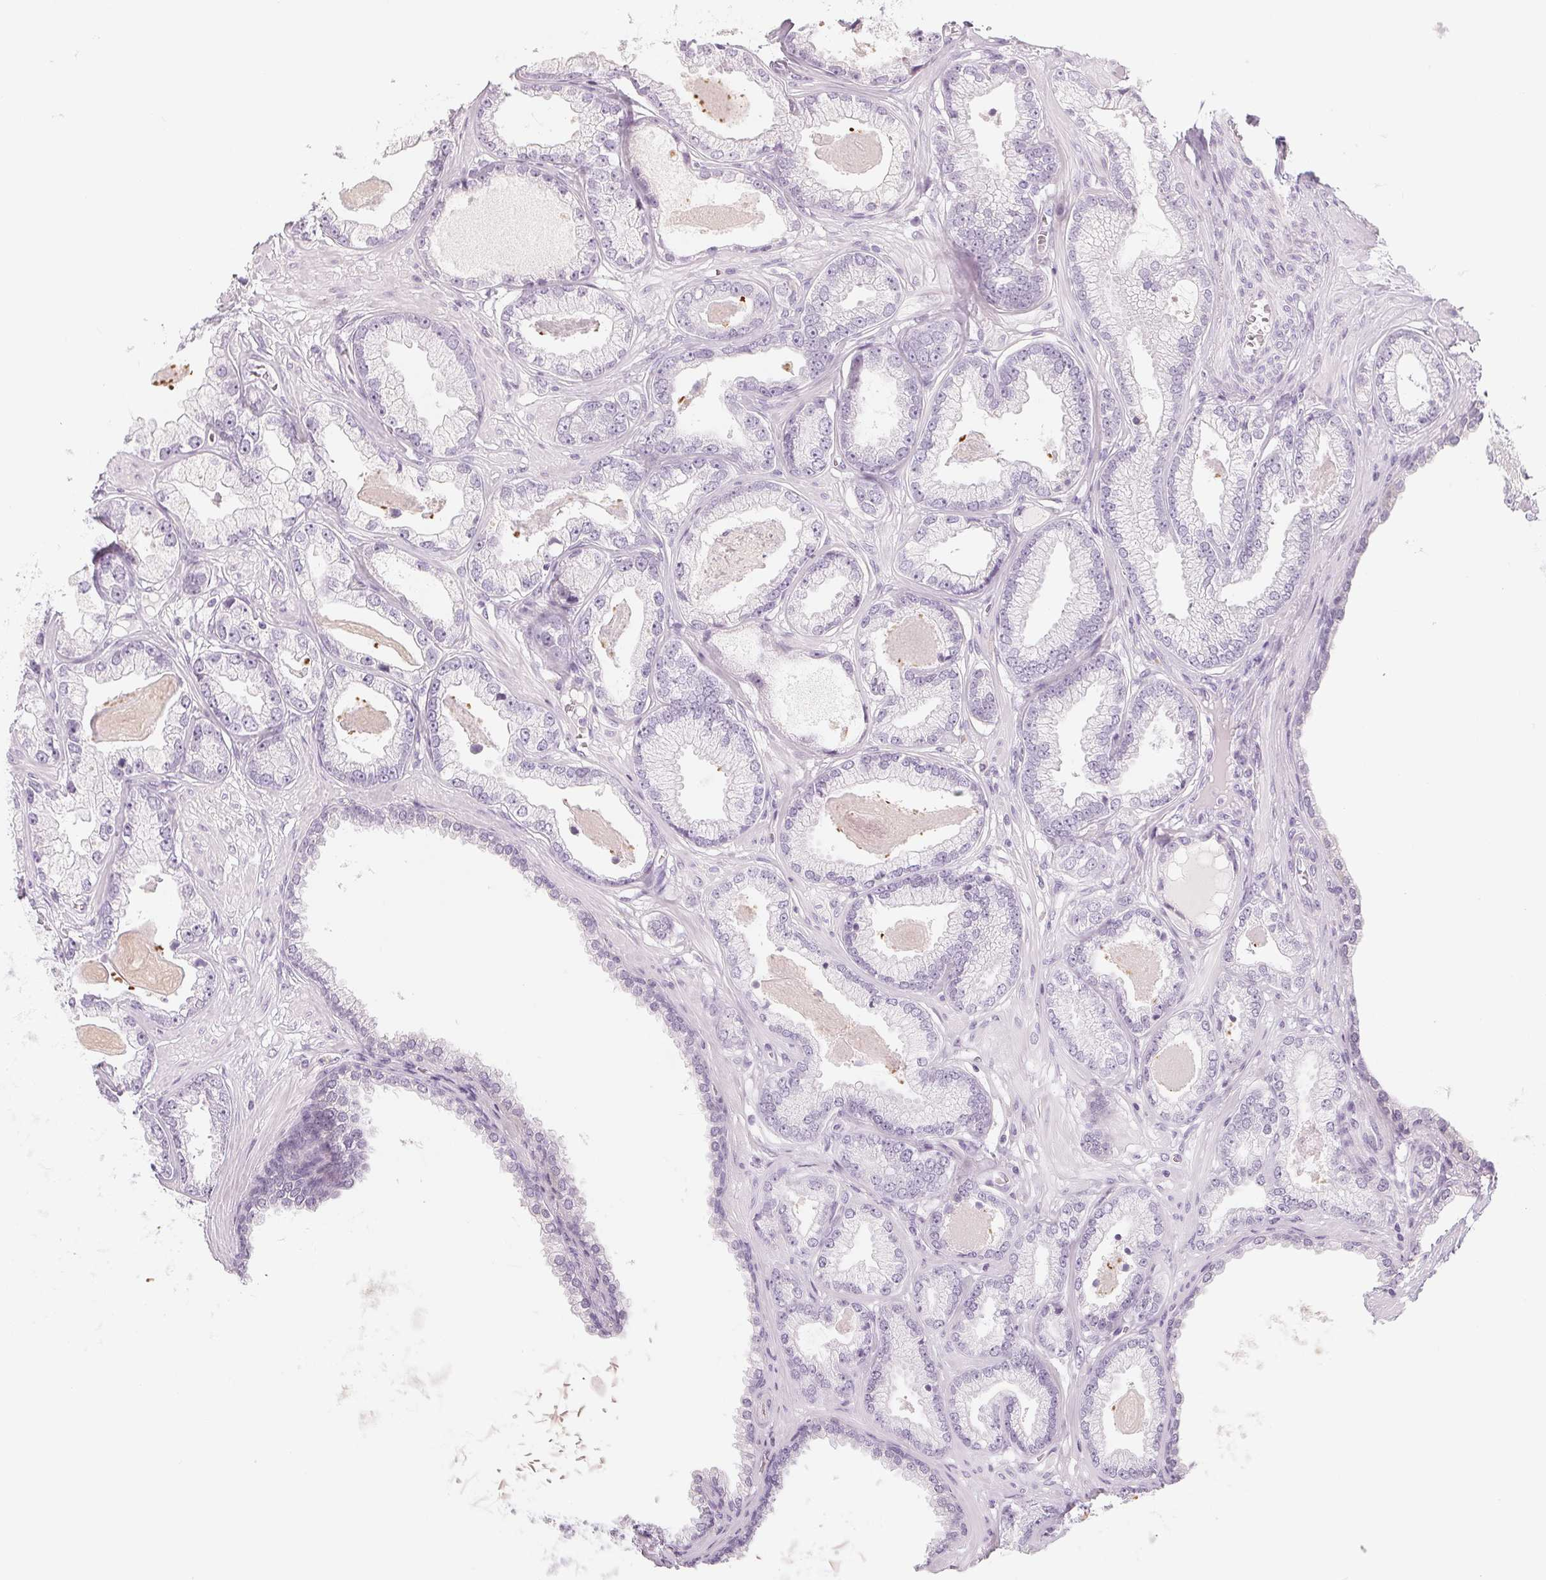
{"staining": {"intensity": "negative", "quantity": "none", "location": "none"}, "tissue": "prostate cancer", "cell_type": "Tumor cells", "image_type": "cancer", "snomed": [{"axis": "morphology", "description": "Adenocarcinoma, Low grade"}, {"axis": "topography", "description": "Prostate"}], "caption": "IHC of prostate cancer (adenocarcinoma (low-grade)) displays no staining in tumor cells. The staining is performed using DAB brown chromogen with nuclei counter-stained in using hematoxylin.", "gene": "SH3GL2", "patient": {"sex": "male", "age": 64}}